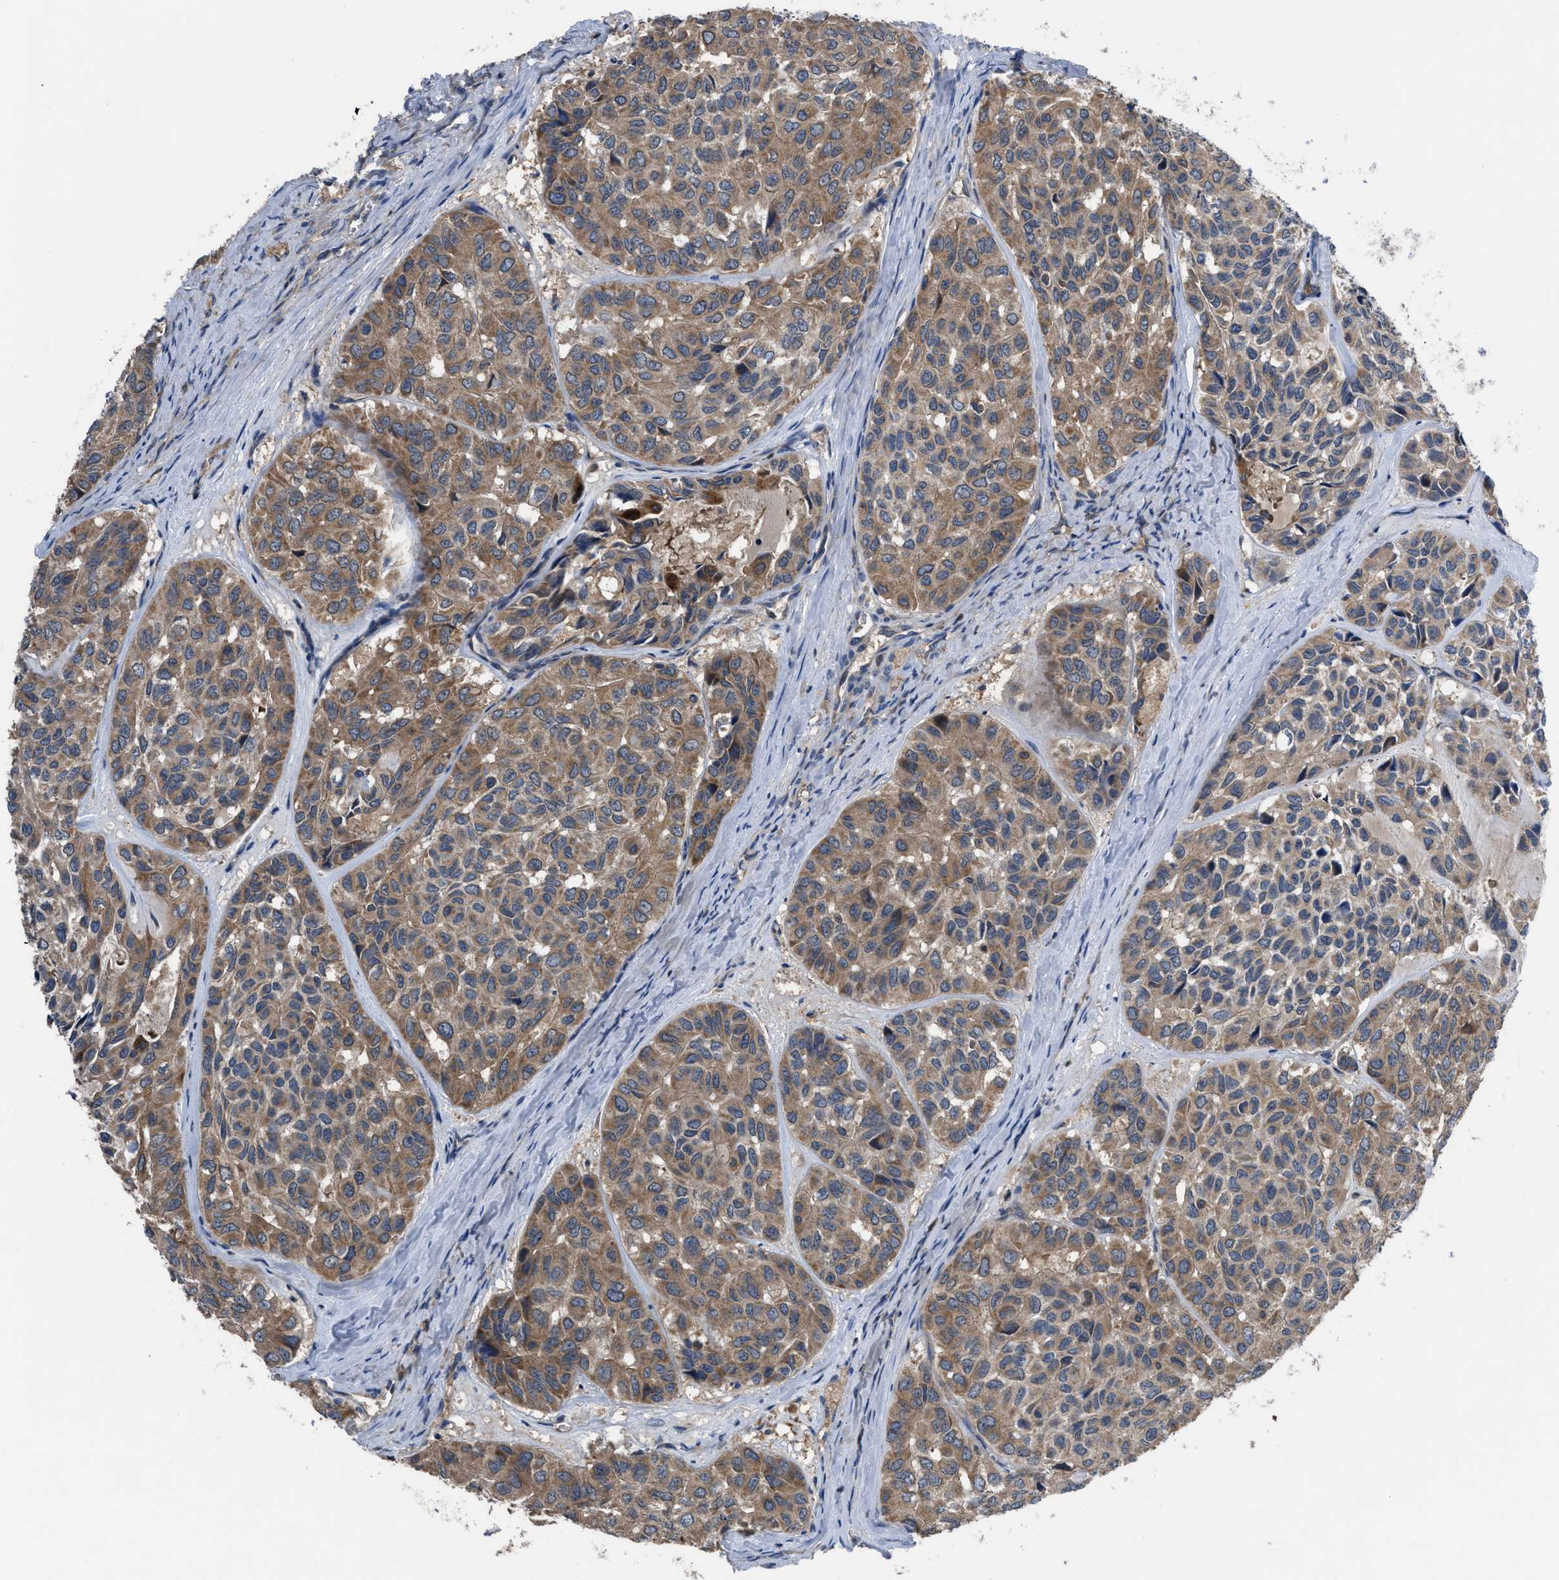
{"staining": {"intensity": "moderate", "quantity": ">75%", "location": "cytoplasmic/membranous"}, "tissue": "head and neck cancer", "cell_type": "Tumor cells", "image_type": "cancer", "snomed": [{"axis": "morphology", "description": "Adenocarcinoma, NOS"}, {"axis": "topography", "description": "Salivary gland, NOS"}, {"axis": "topography", "description": "Head-Neck"}], "caption": "Protein analysis of head and neck cancer tissue reveals moderate cytoplasmic/membranous positivity in approximately >75% of tumor cells.", "gene": "YBEY", "patient": {"sex": "female", "age": 76}}